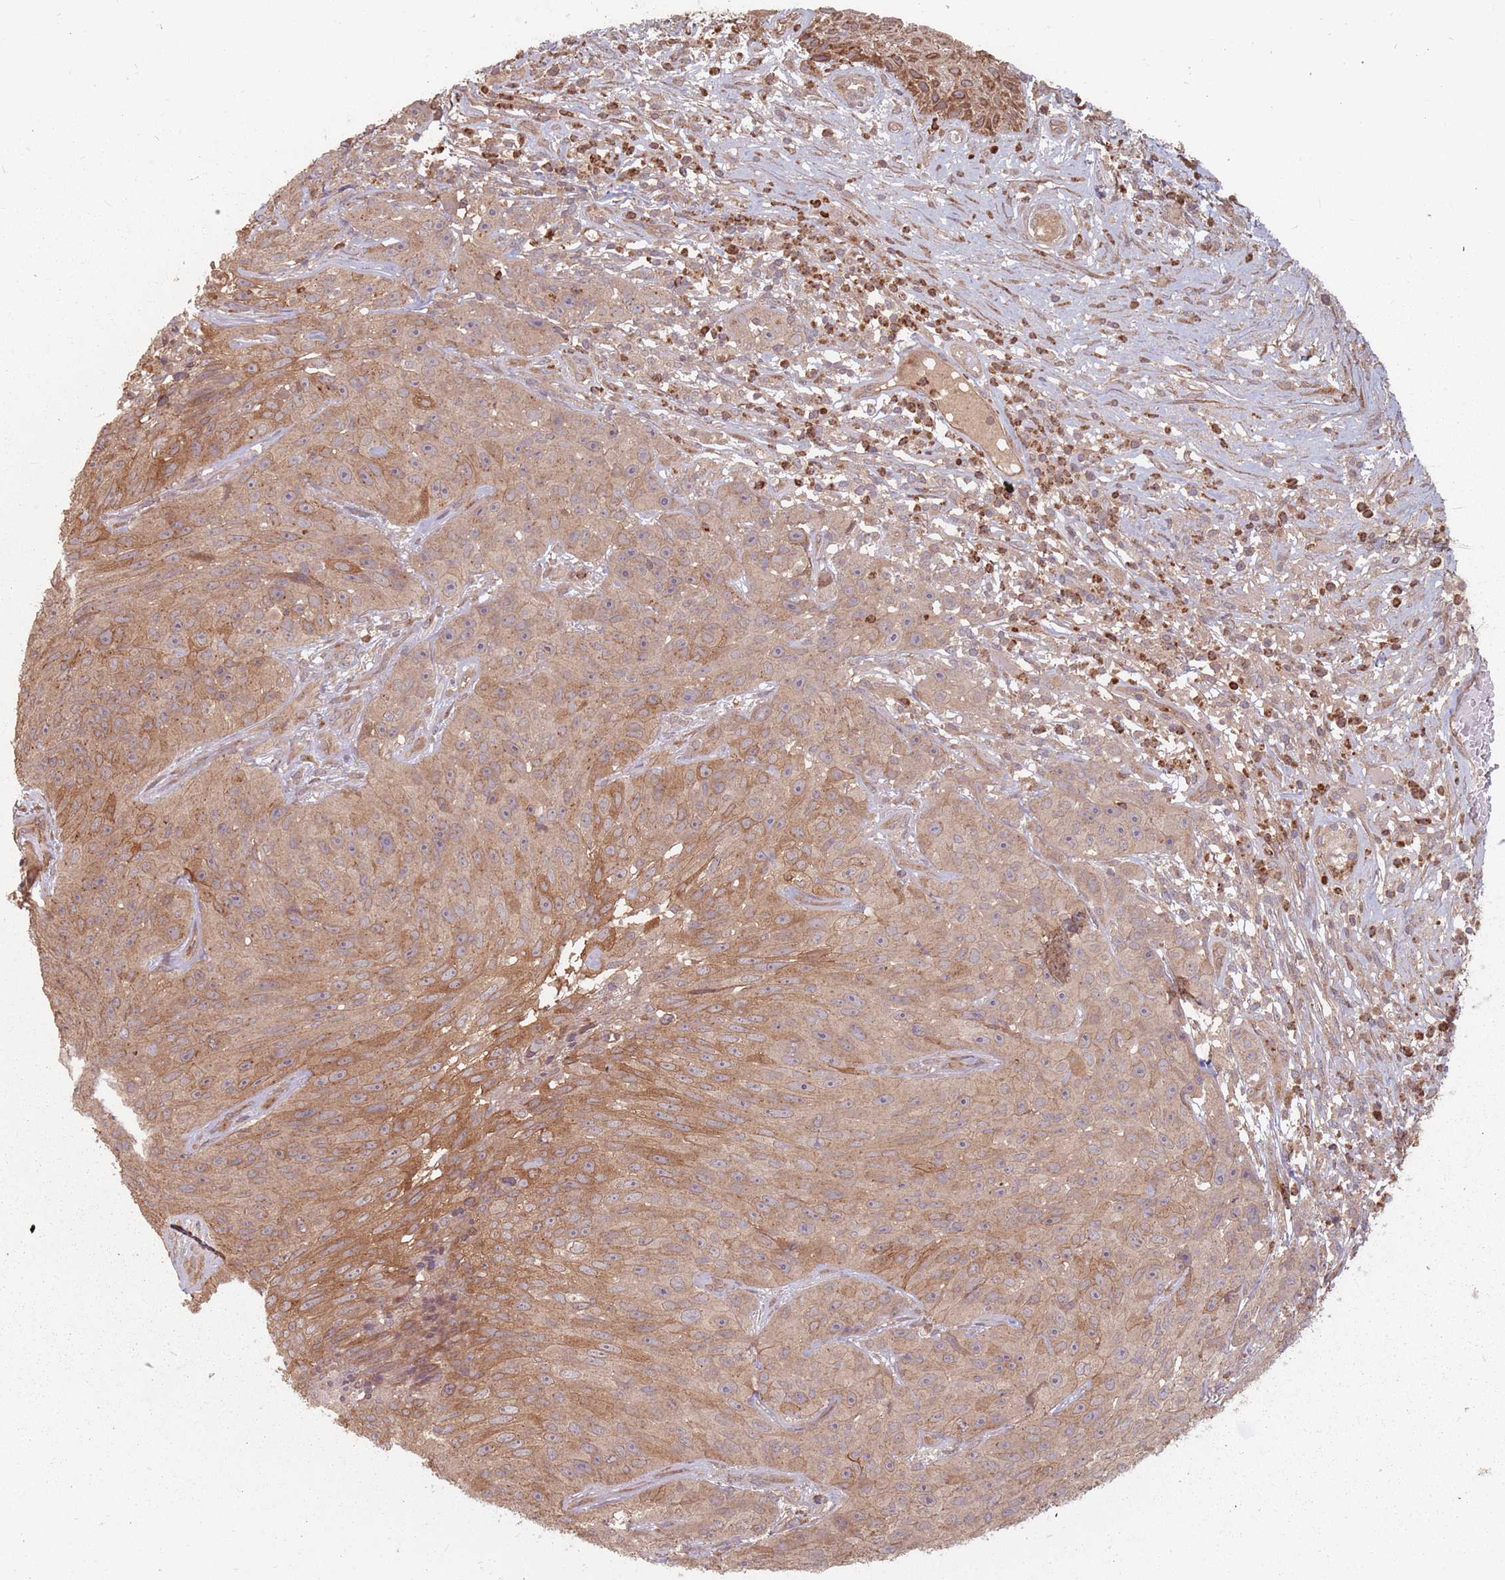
{"staining": {"intensity": "moderate", "quantity": ">75%", "location": "cytoplasmic/membranous"}, "tissue": "skin cancer", "cell_type": "Tumor cells", "image_type": "cancer", "snomed": [{"axis": "morphology", "description": "Squamous cell carcinoma, NOS"}, {"axis": "topography", "description": "Skin"}], "caption": "Skin cancer tissue shows moderate cytoplasmic/membranous positivity in about >75% of tumor cells The staining is performed using DAB (3,3'-diaminobenzidine) brown chromogen to label protein expression. The nuclei are counter-stained blue using hematoxylin.", "gene": "C3orf14", "patient": {"sex": "female", "age": 87}}